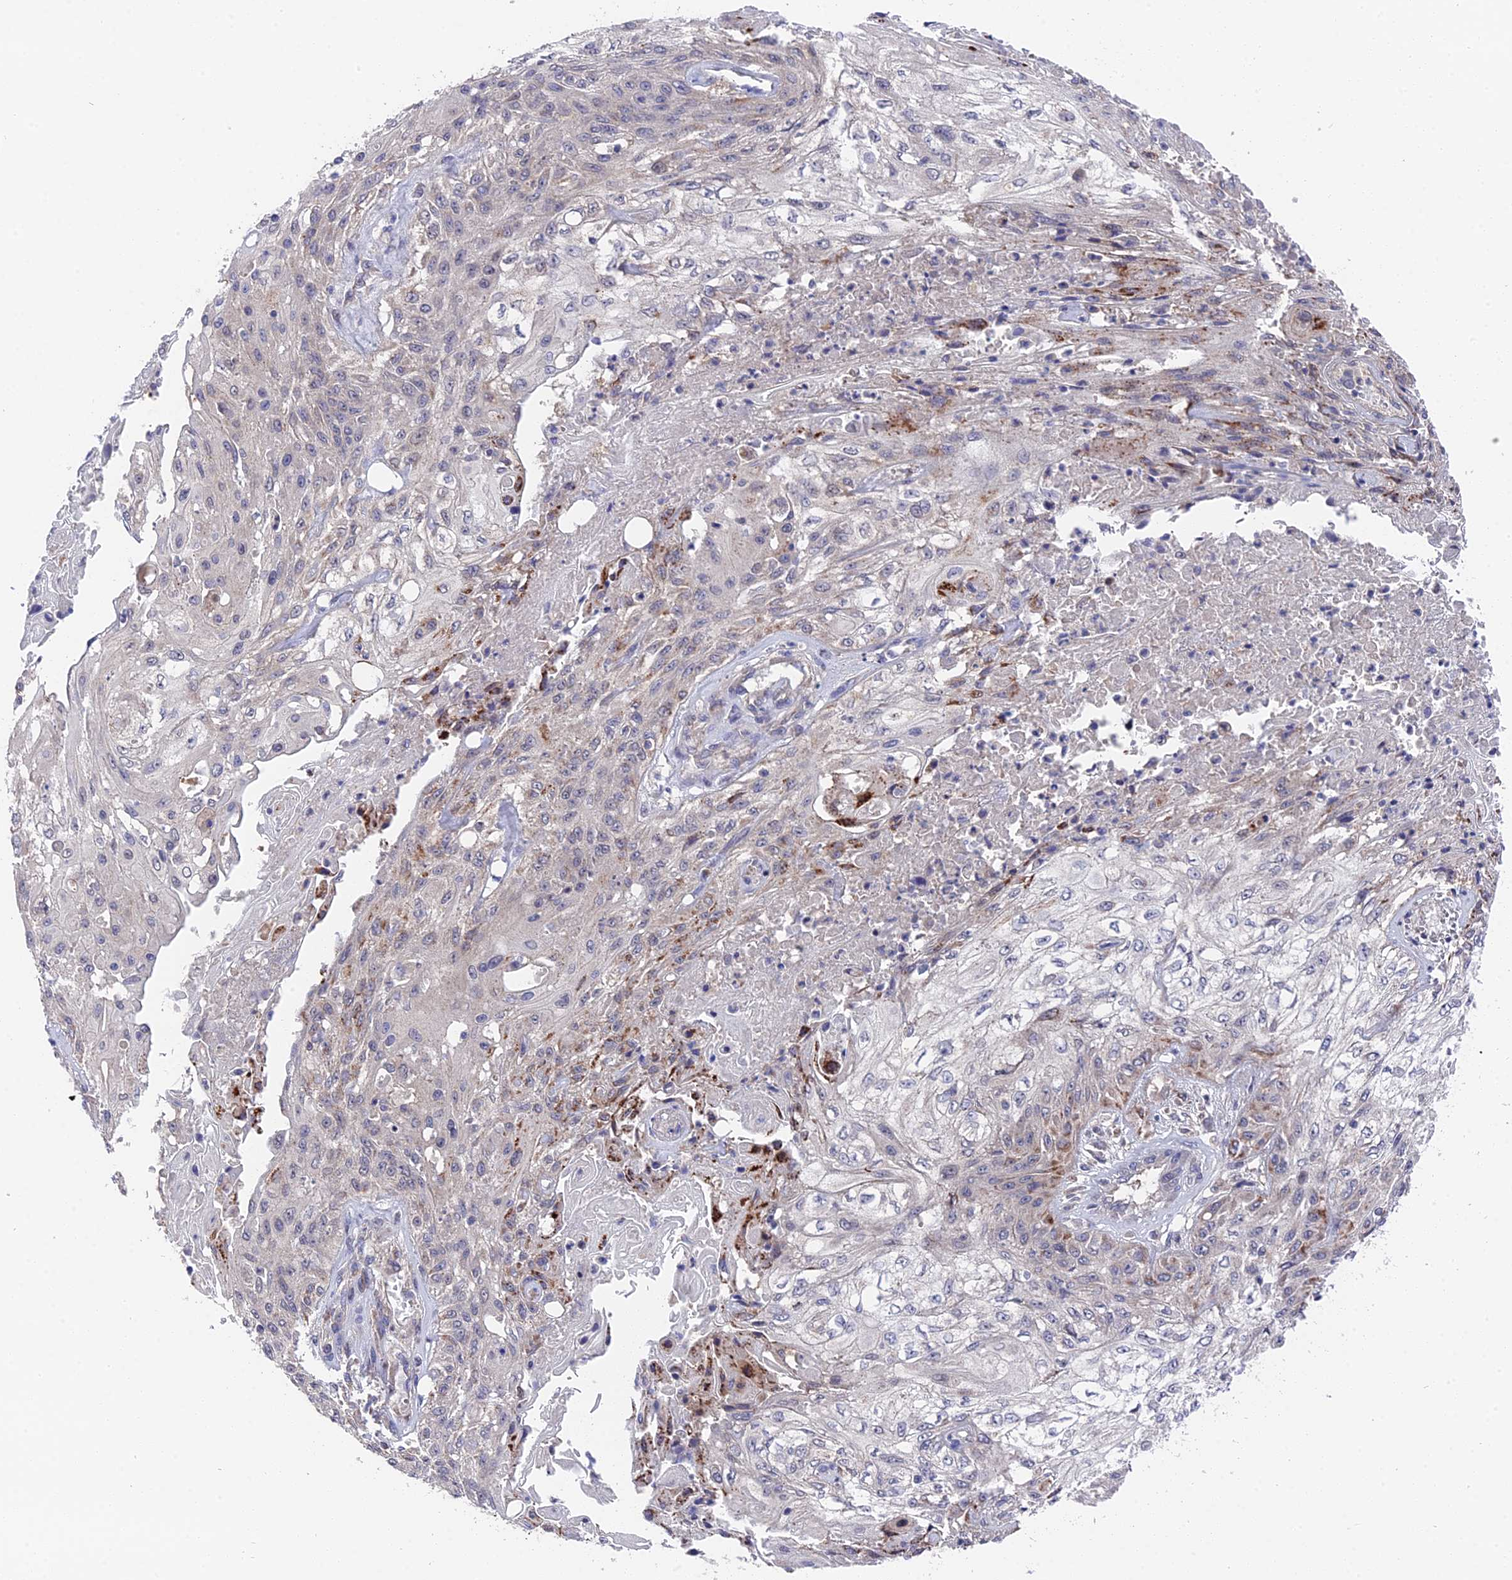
{"staining": {"intensity": "moderate", "quantity": "<25%", "location": "cytoplasmic/membranous"}, "tissue": "skin cancer", "cell_type": "Tumor cells", "image_type": "cancer", "snomed": [{"axis": "morphology", "description": "Squamous cell carcinoma, NOS"}, {"axis": "morphology", "description": "Squamous cell carcinoma, metastatic, NOS"}, {"axis": "topography", "description": "Skin"}, {"axis": "topography", "description": "Lymph node"}], "caption": "This micrograph exhibits immunohistochemistry staining of skin squamous cell carcinoma, with low moderate cytoplasmic/membranous staining in approximately <25% of tumor cells.", "gene": "ZCCHC2", "patient": {"sex": "male", "age": 75}}